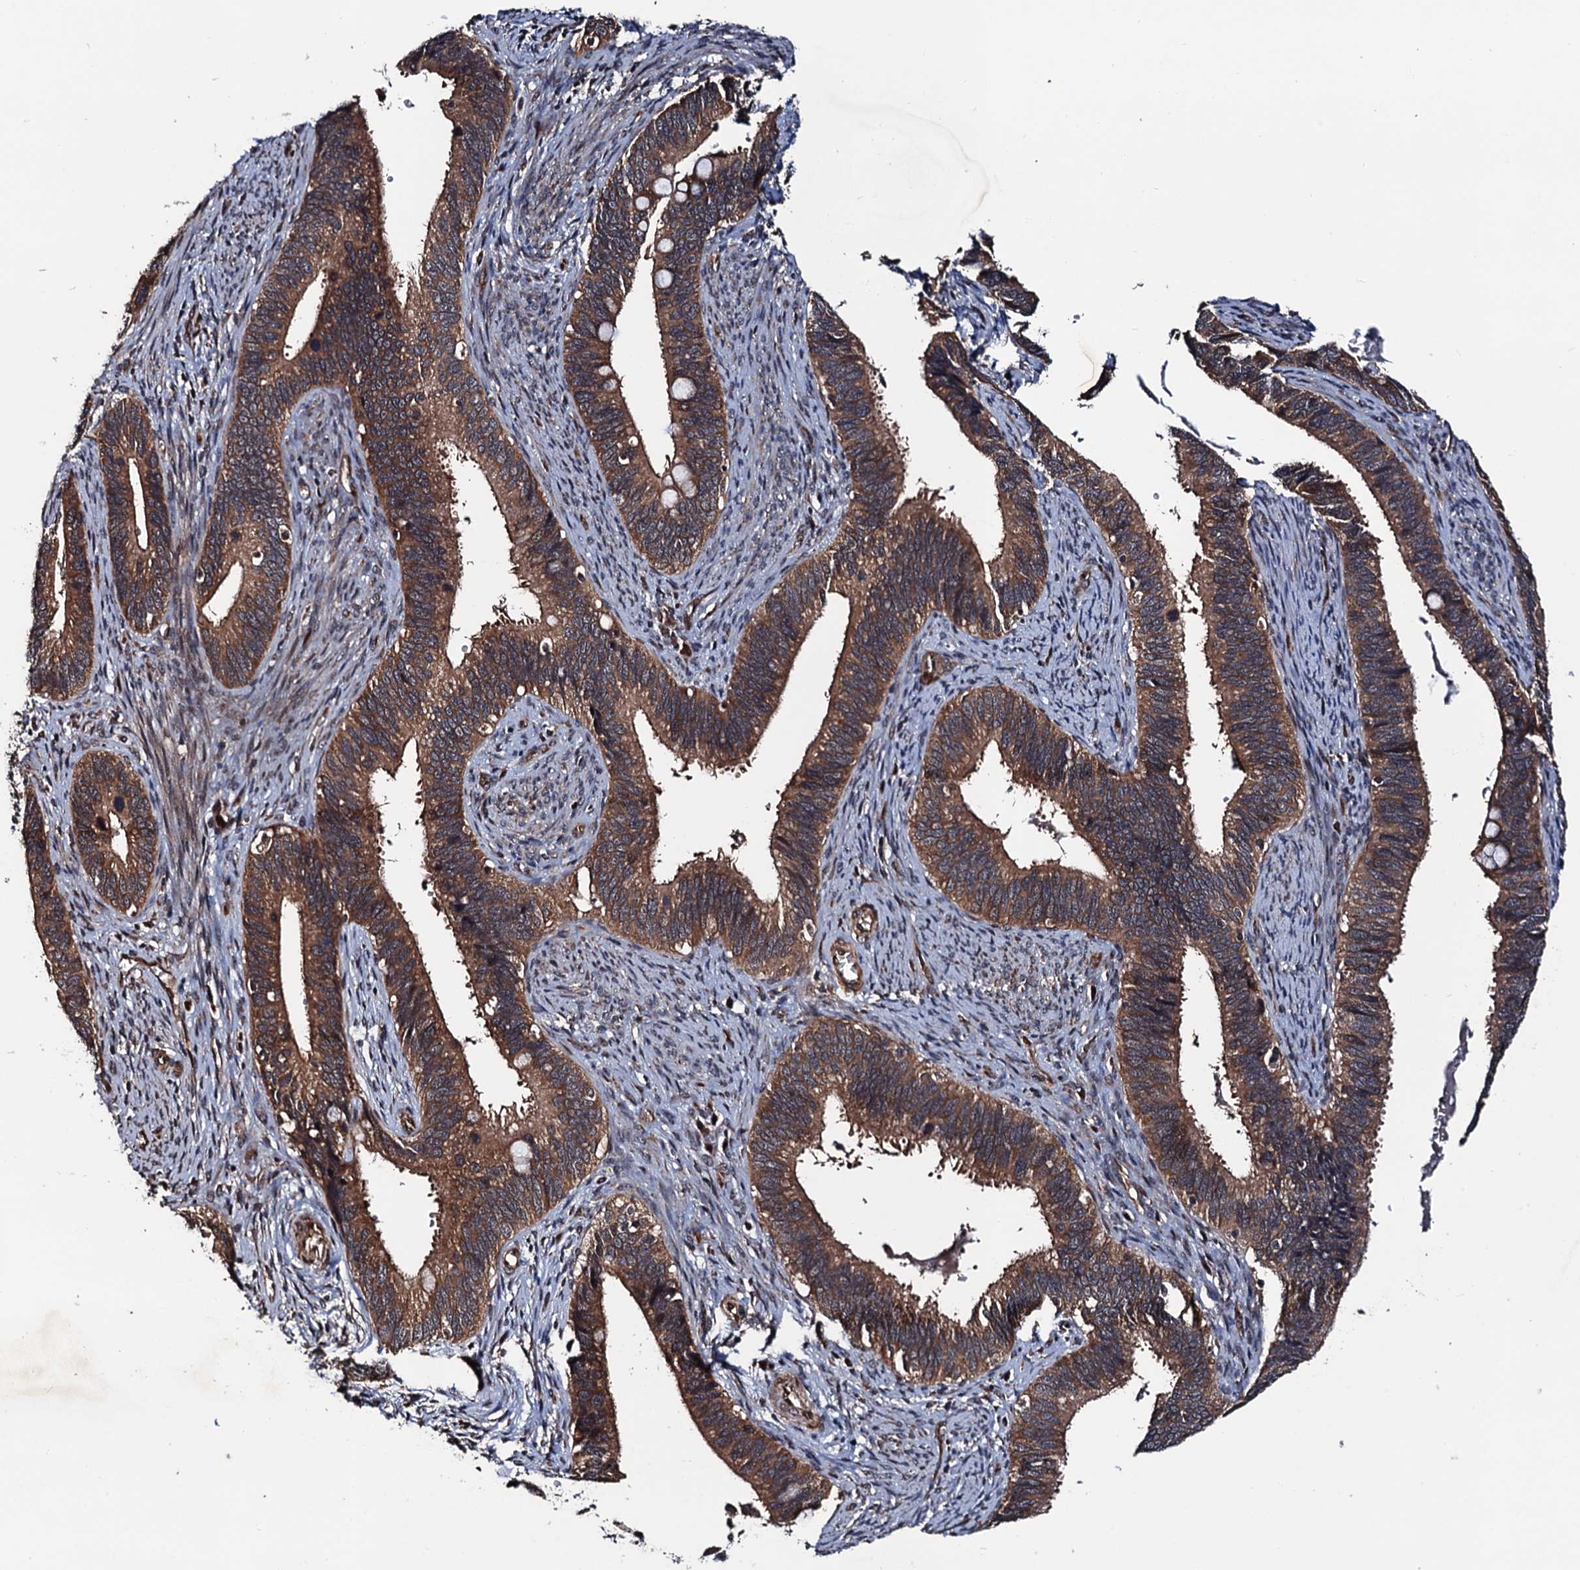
{"staining": {"intensity": "strong", "quantity": ">75%", "location": "cytoplasmic/membranous"}, "tissue": "cervical cancer", "cell_type": "Tumor cells", "image_type": "cancer", "snomed": [{"axis": "morphology", "description": "Adenocarcinoma, NOS"}, {"axis": "topography", "description": "Cervix"}], "caption": "Strong cytoplasmic/membranous expression for a protein is seen in approximately >75% of tumor cells of adenocarcinoma (cervical) using immunohistochemistry.", "gene": "NAA16", "patient": {"sex": "female", "age": 42}}